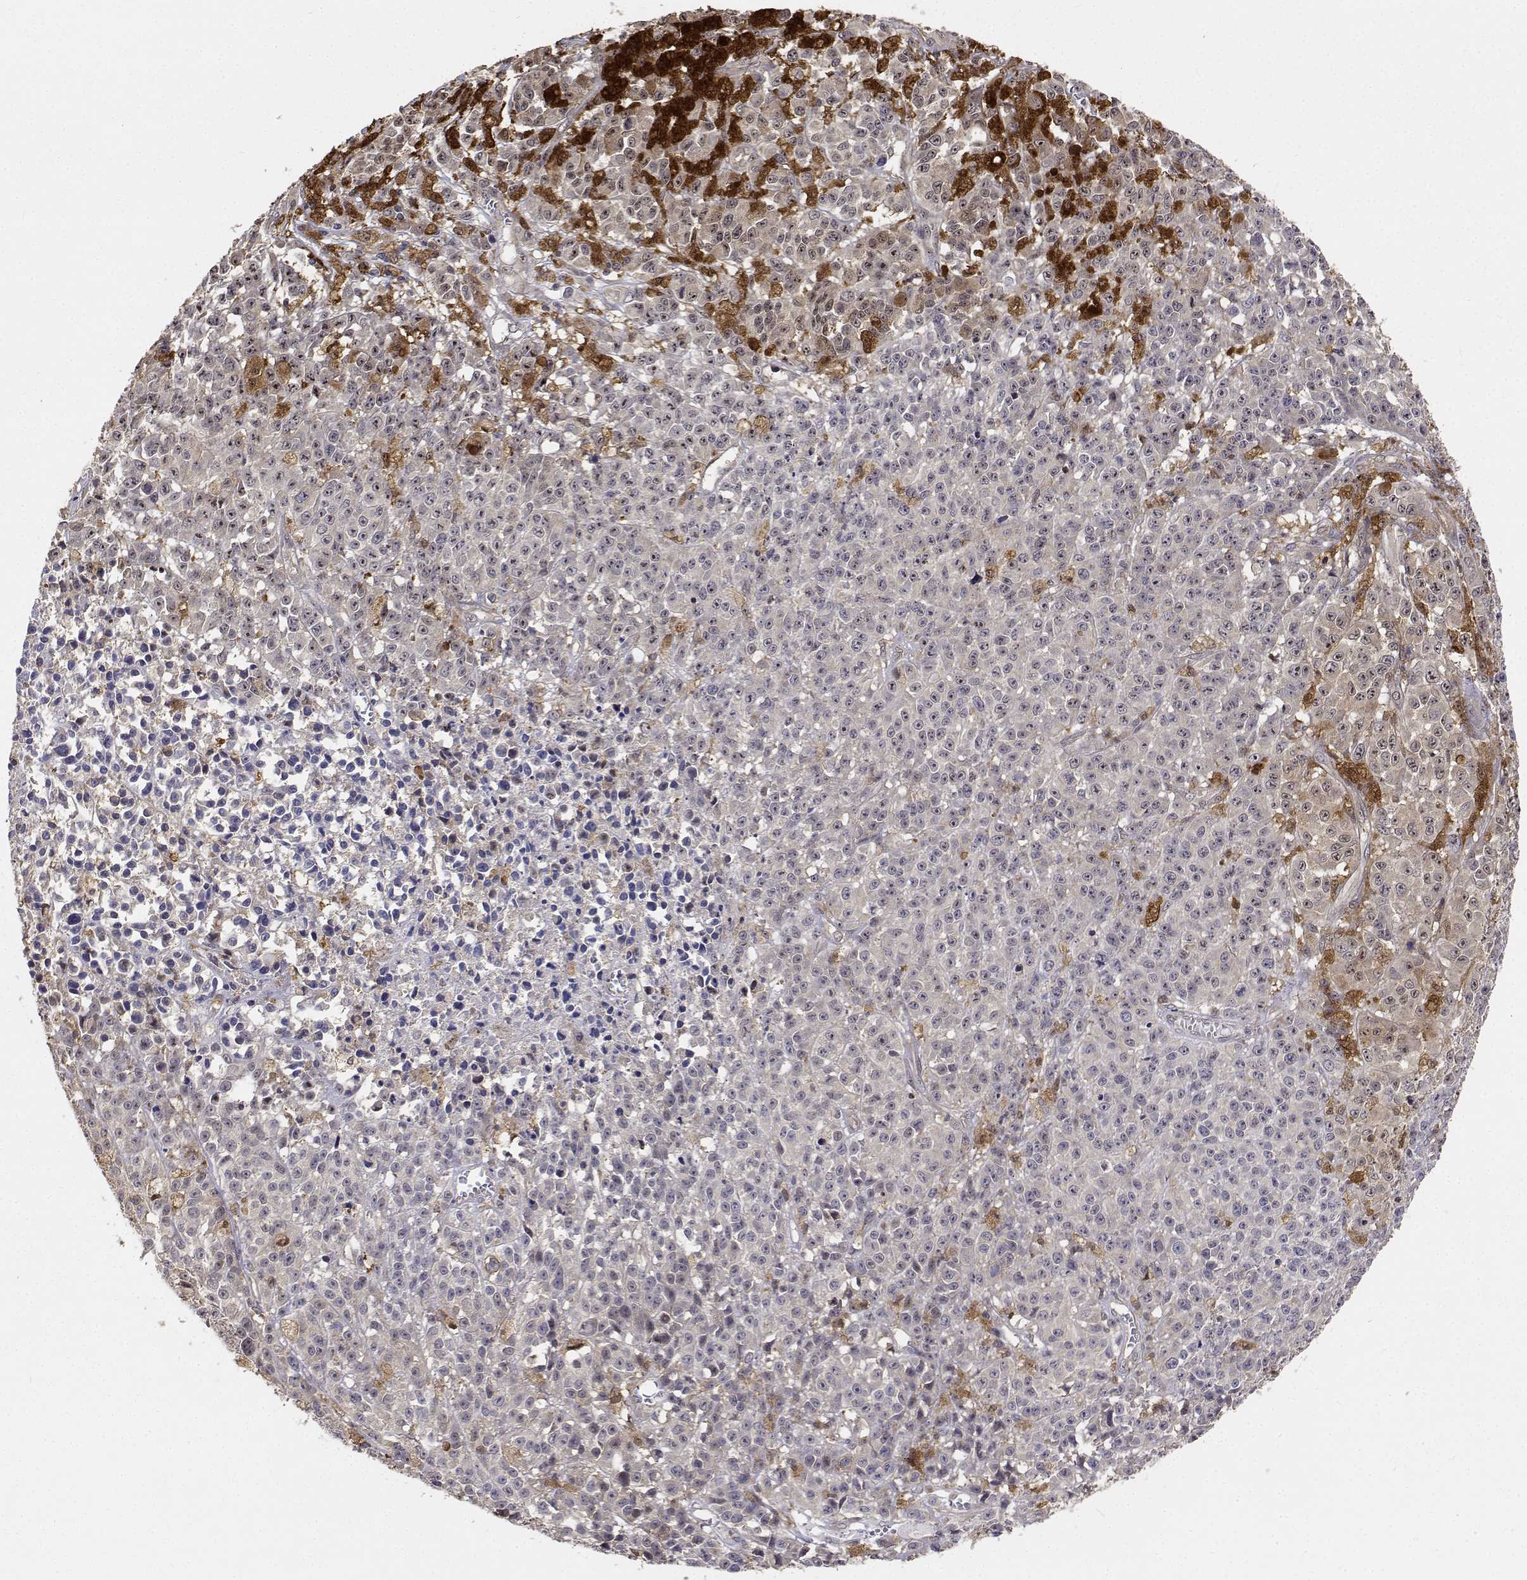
{"staining": {"intensity": "weak", "quantity": "25%-75%", "location": "cytoplasmic/membranous"}, "tissue": "melanoma", "cell_type": "Tumor cells", "image_type": "cancer", "snomed": [{"axis": "morphology", "description": "Malignant melanoma, NOS"}, {"axis": "topography", "description": "Skin"}], "caption": "Protein expression analysis of melanoma displays weak cytoplasmic/membranous positivity in about 25%-75% of tumor cells.", "gene": "PCID2", "patient": {"sex": "female", "age": 58}}